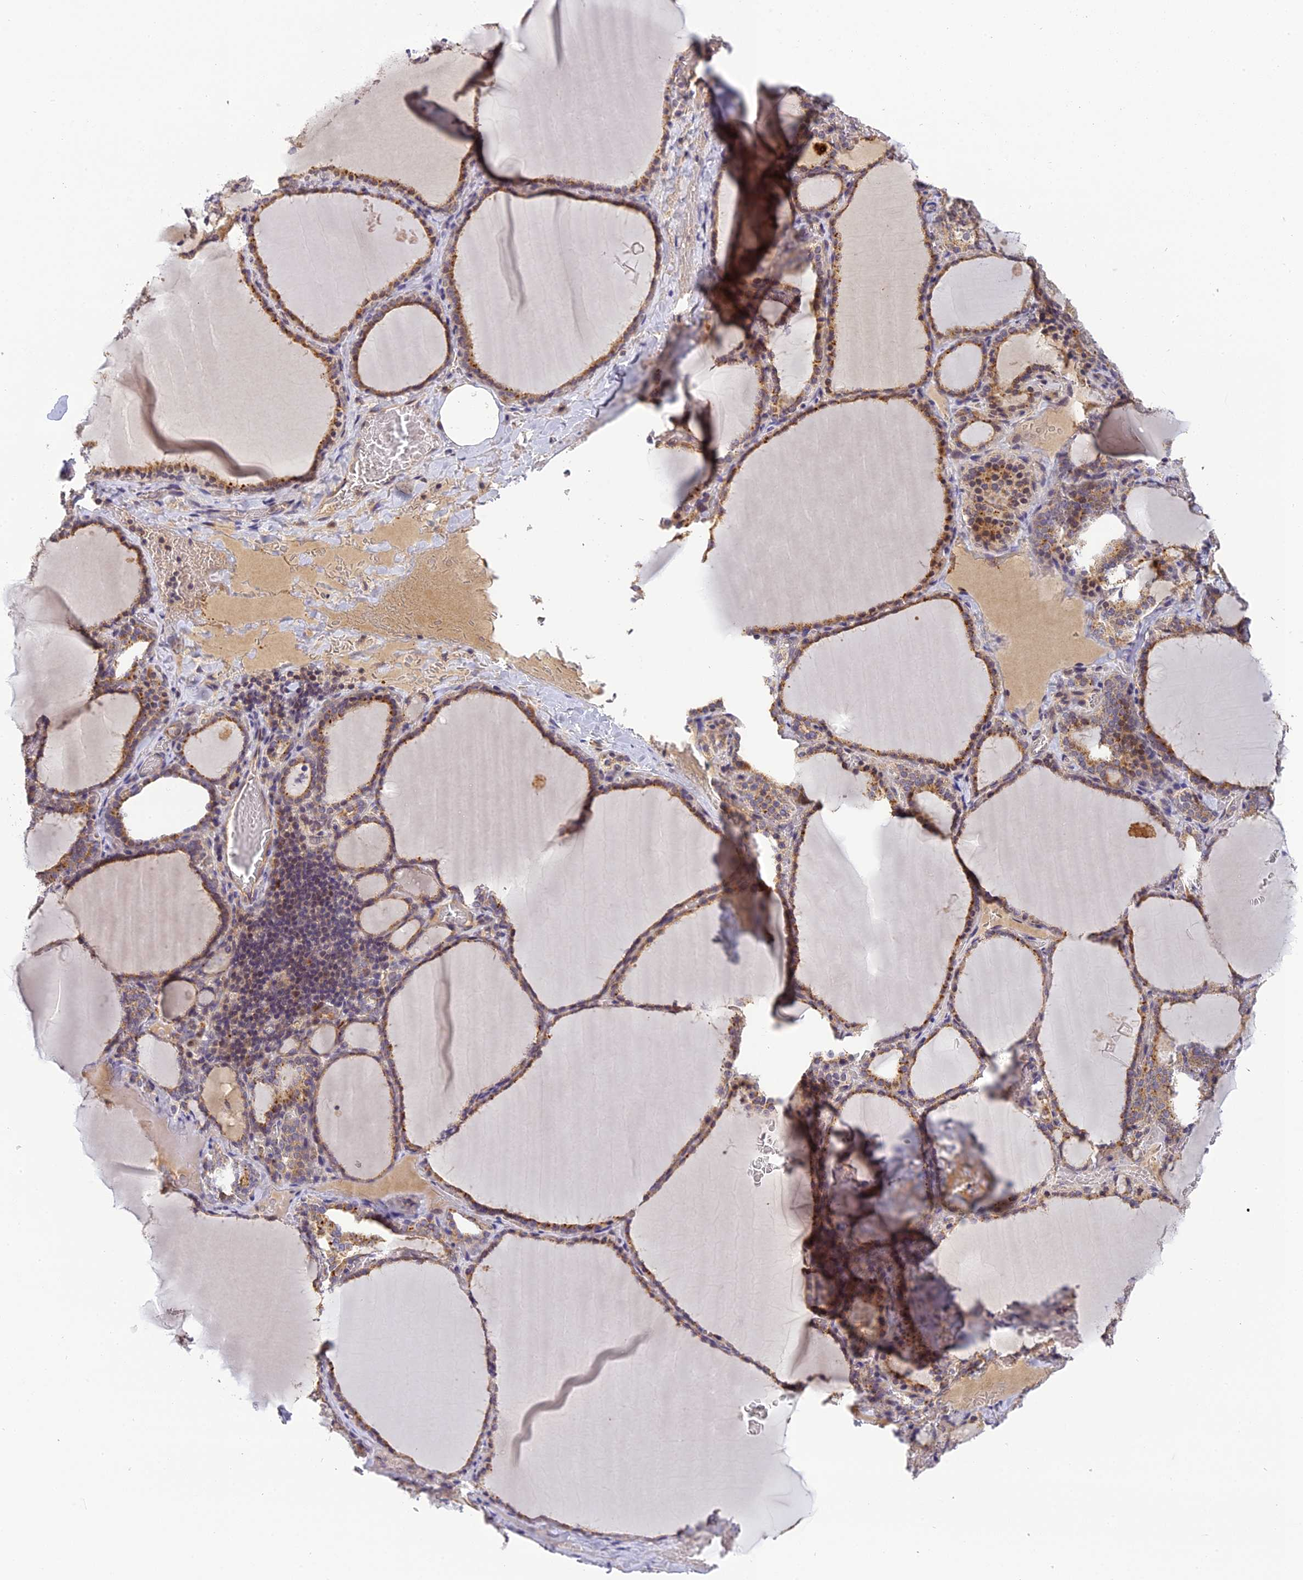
{"staining": {"intensity": "moderate", "quantity": ">75%", "location": "cytoplasmic/membranous"}, "tissue": "thyroid gland", "cell_type": "Glandular cells", "image_type": "normal", "snomed": [{"axis": "morphology", "description": "Normal tissue, NOS"}, {"axis": "topography", "description": "Thyroid gland"}], "caption": "An immunohistochemistry micrograph of normal tissue is shown. Protein staining in brown highlights moderate cytoplasmic/membranous positivity in thyroid gland within glandular cells.", "gene": "FNIP2", "patient": {"sex": "female", "age": 39}}